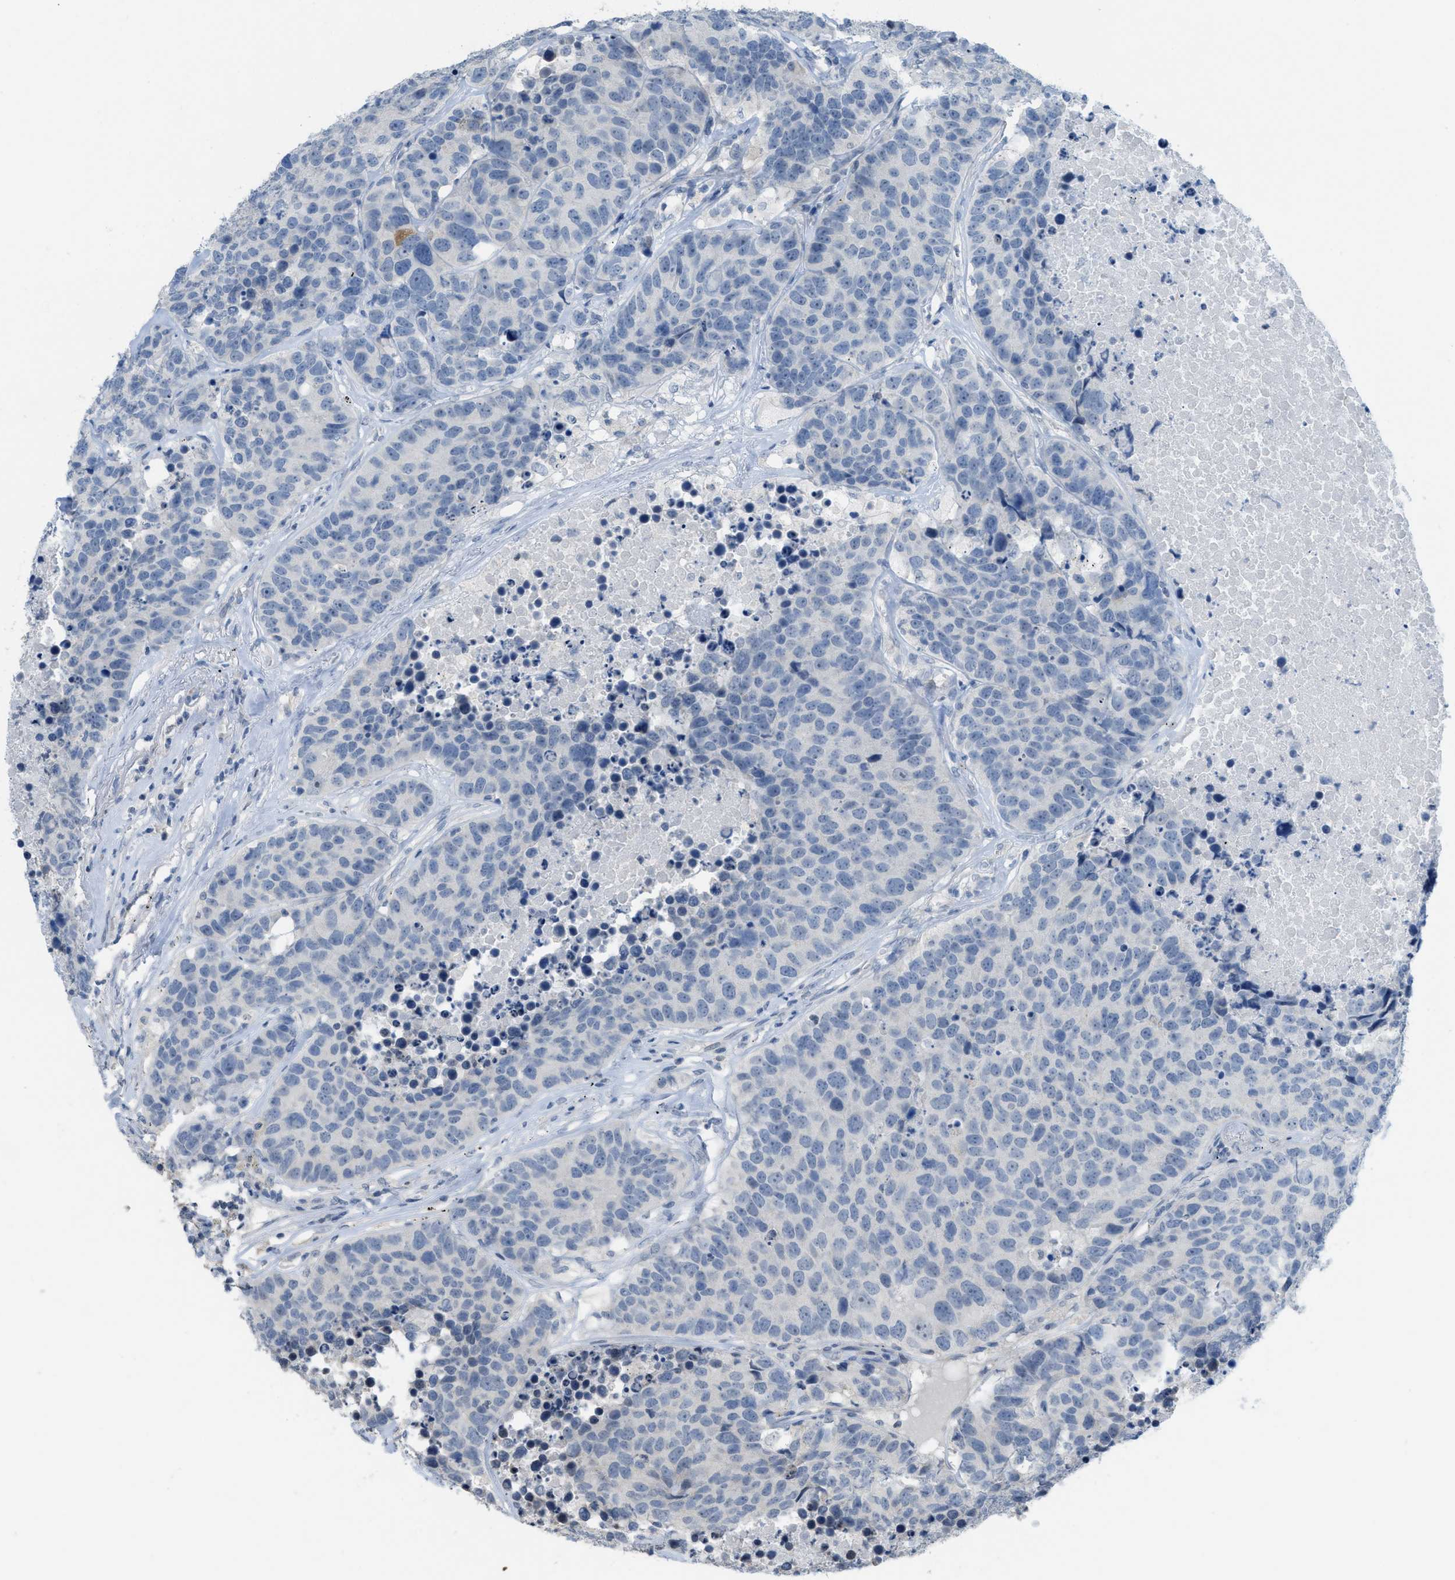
{"staining": {"intensity": "negative", "quantity": "none", "location": "none"}, "tissue": "carcinoid", "cell_type": "Tumor cells", "image_type": "cancer", "snomed": [{"axis": "morphology", "description": "Carcinoid, malignant, NOS"}, {"axis": "topography", "description": "Lung"}], "caption": "An immunohistochemistry (IHC) micrograph of carcinoid is shown. There is no staining in tumor cells of carcinoid.", "gene": "TXNDC2", "patient": {"sex": "male", "age": 60}}